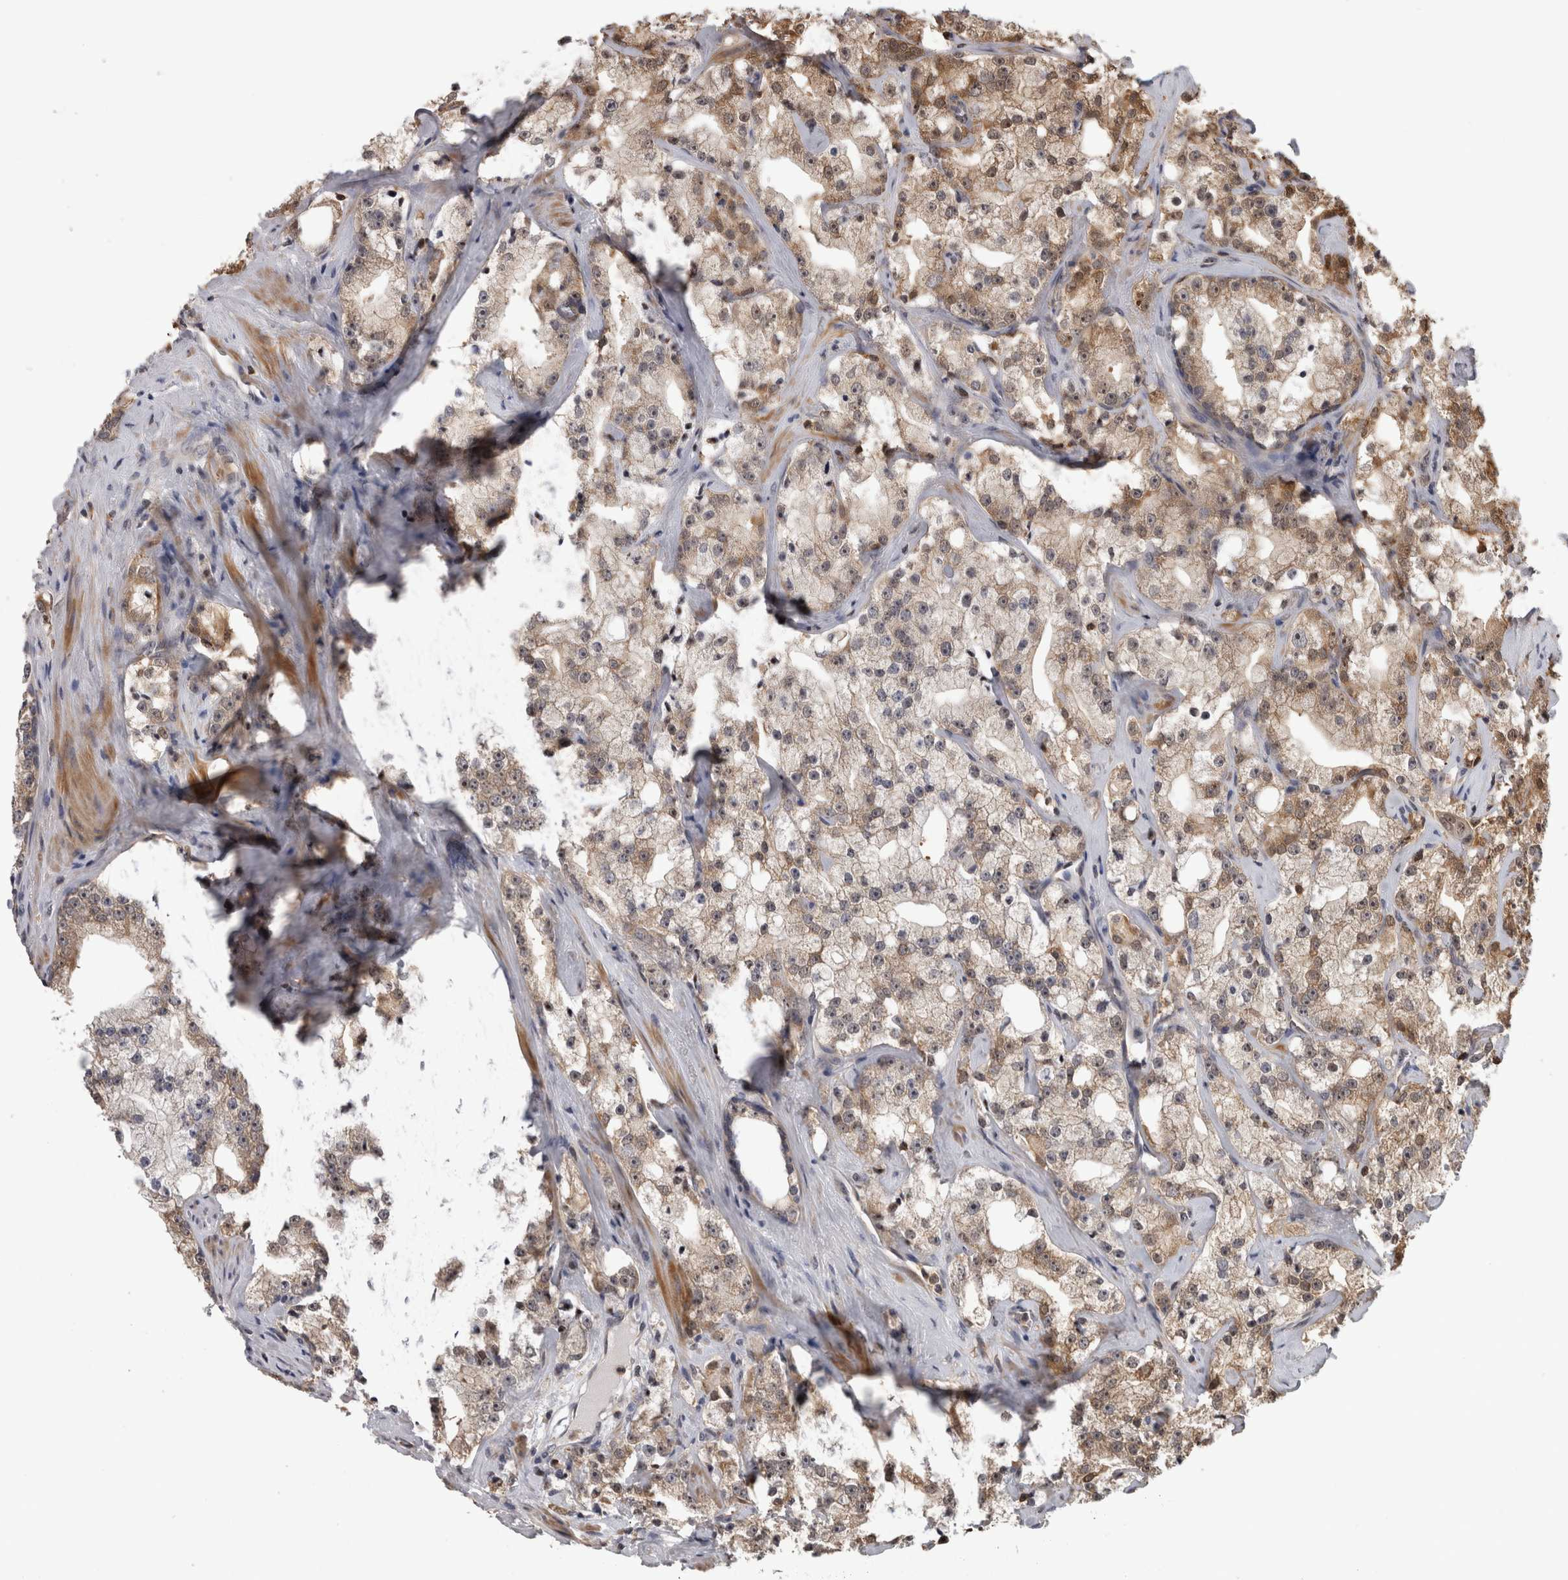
{"staining": {"intensity": "weak", "quantity": "25%-75%", "location": "cytoplasmic/membranous,nuclear"}, "tissue": "prostate cancer", "cell_type": "Tumor cells", "image_type": "cancer", "snomed": [{"axis": "morphology", "description": "Adenocarcinoma, High grade"}, {"axis": "topography", "description": "Prostate"}], "caption": "Immunohistochemistry (IHC) (DAB (3,3'-diaminobenzidine)) staining of prostate adenocarcinoma (high-grade) exhibits weak cytoplasmic/membranous and nuclear protein staining in approximately 25%-75% of tumor cells.", "gene": "TDRD7", "patient": {"sex": "male", "age": 64}}